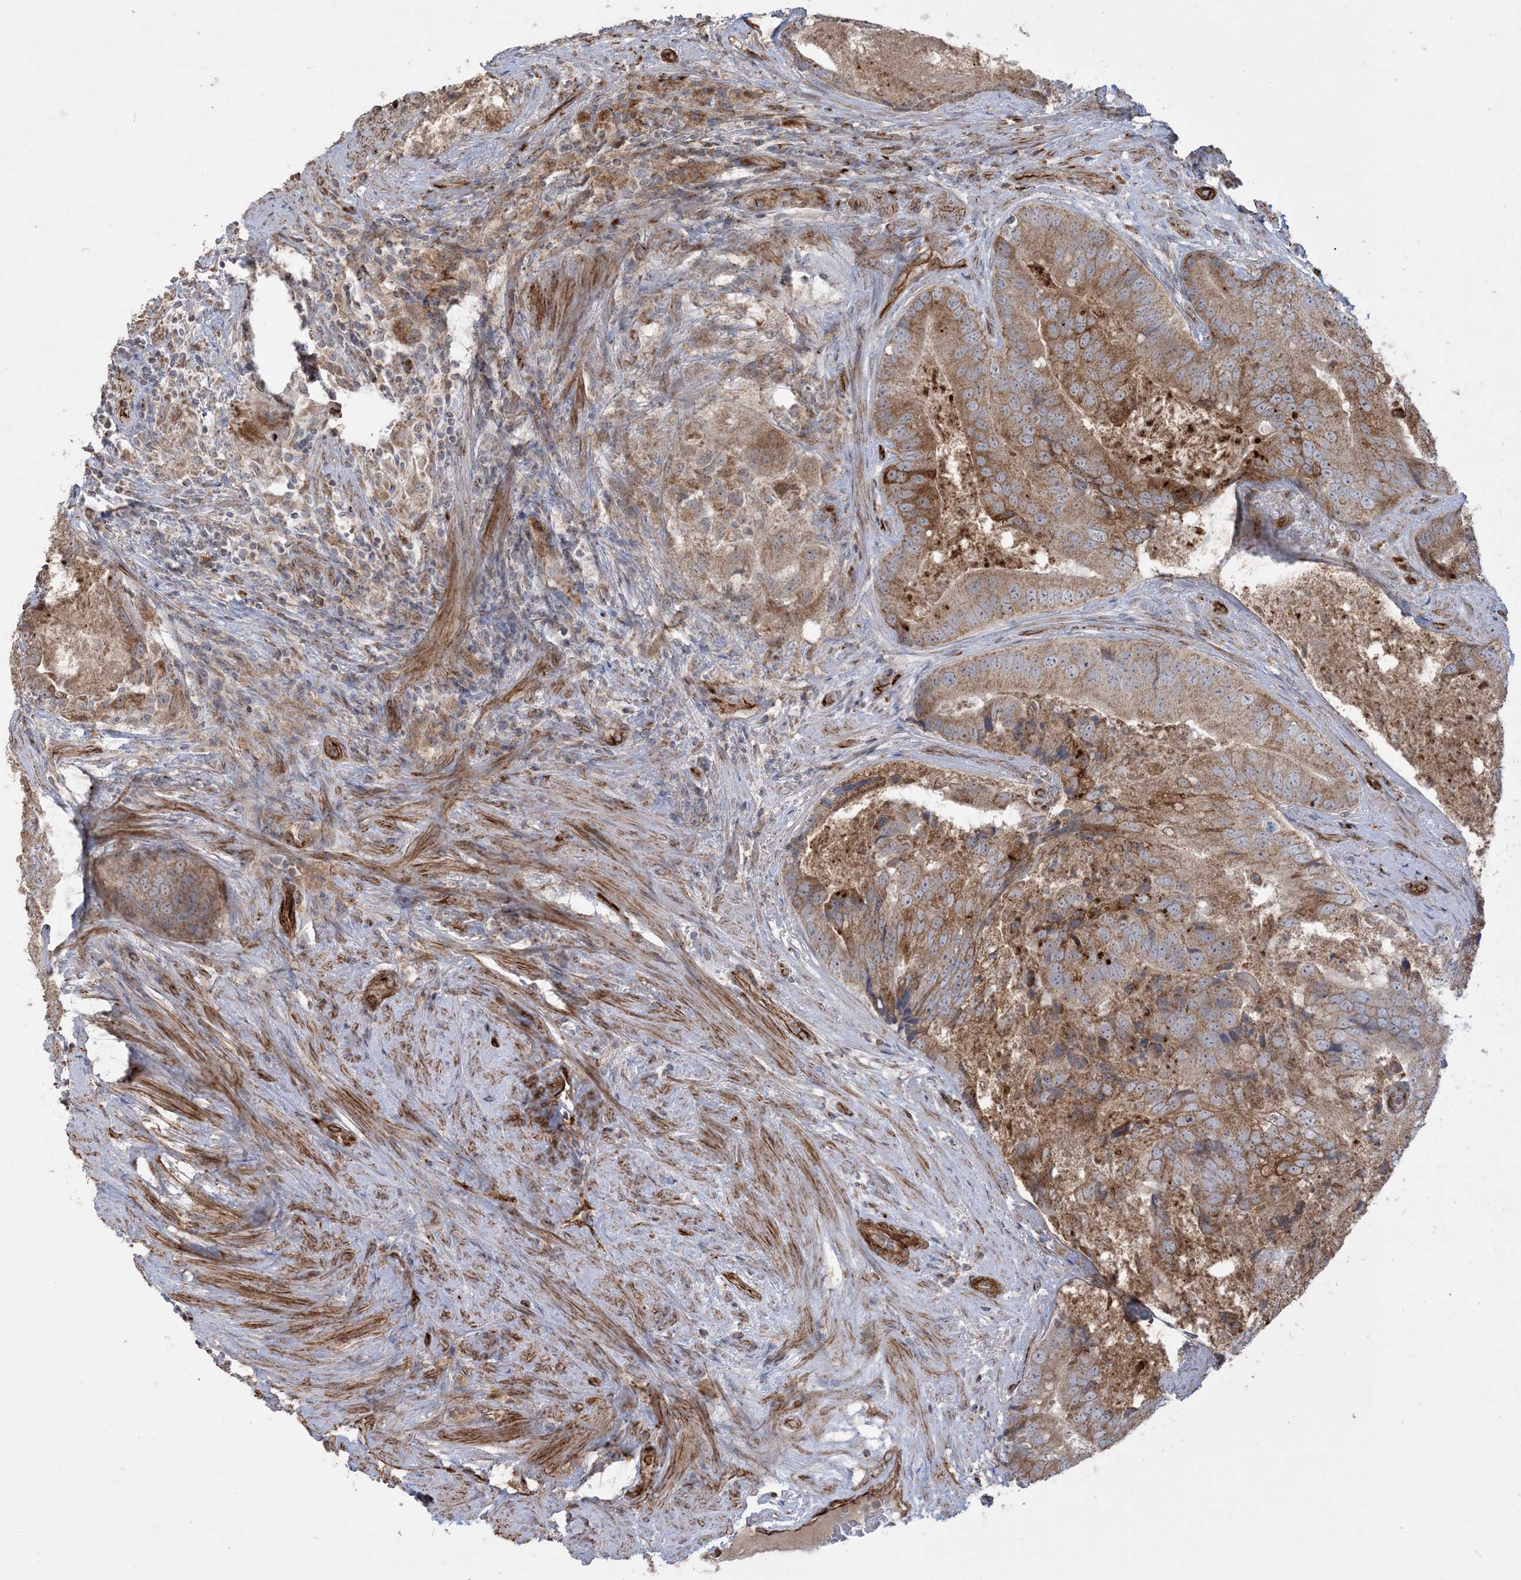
{"staining": {"intensity": "moderate", "quantity": ">75%", "location": "cytoplasmic/membranous"}, "tissue": "prostate cancer", "cell_type": "Tumor cells", "image_type": "cancer", "snomed": [{"axis": "morphology", "description": "Adenocarcinoma, High grade"}, {"axis": "topography", "description": "Prostate"}], "caption": "IHC (DAB) staining of prostate adenocarcinoma (high-grade) demonstrates moderate cytoplasmic/membranous protein expression in about >75% of tumor cells.", "gene": "AGA", "patient": {"sex": "male", "age": 70}}